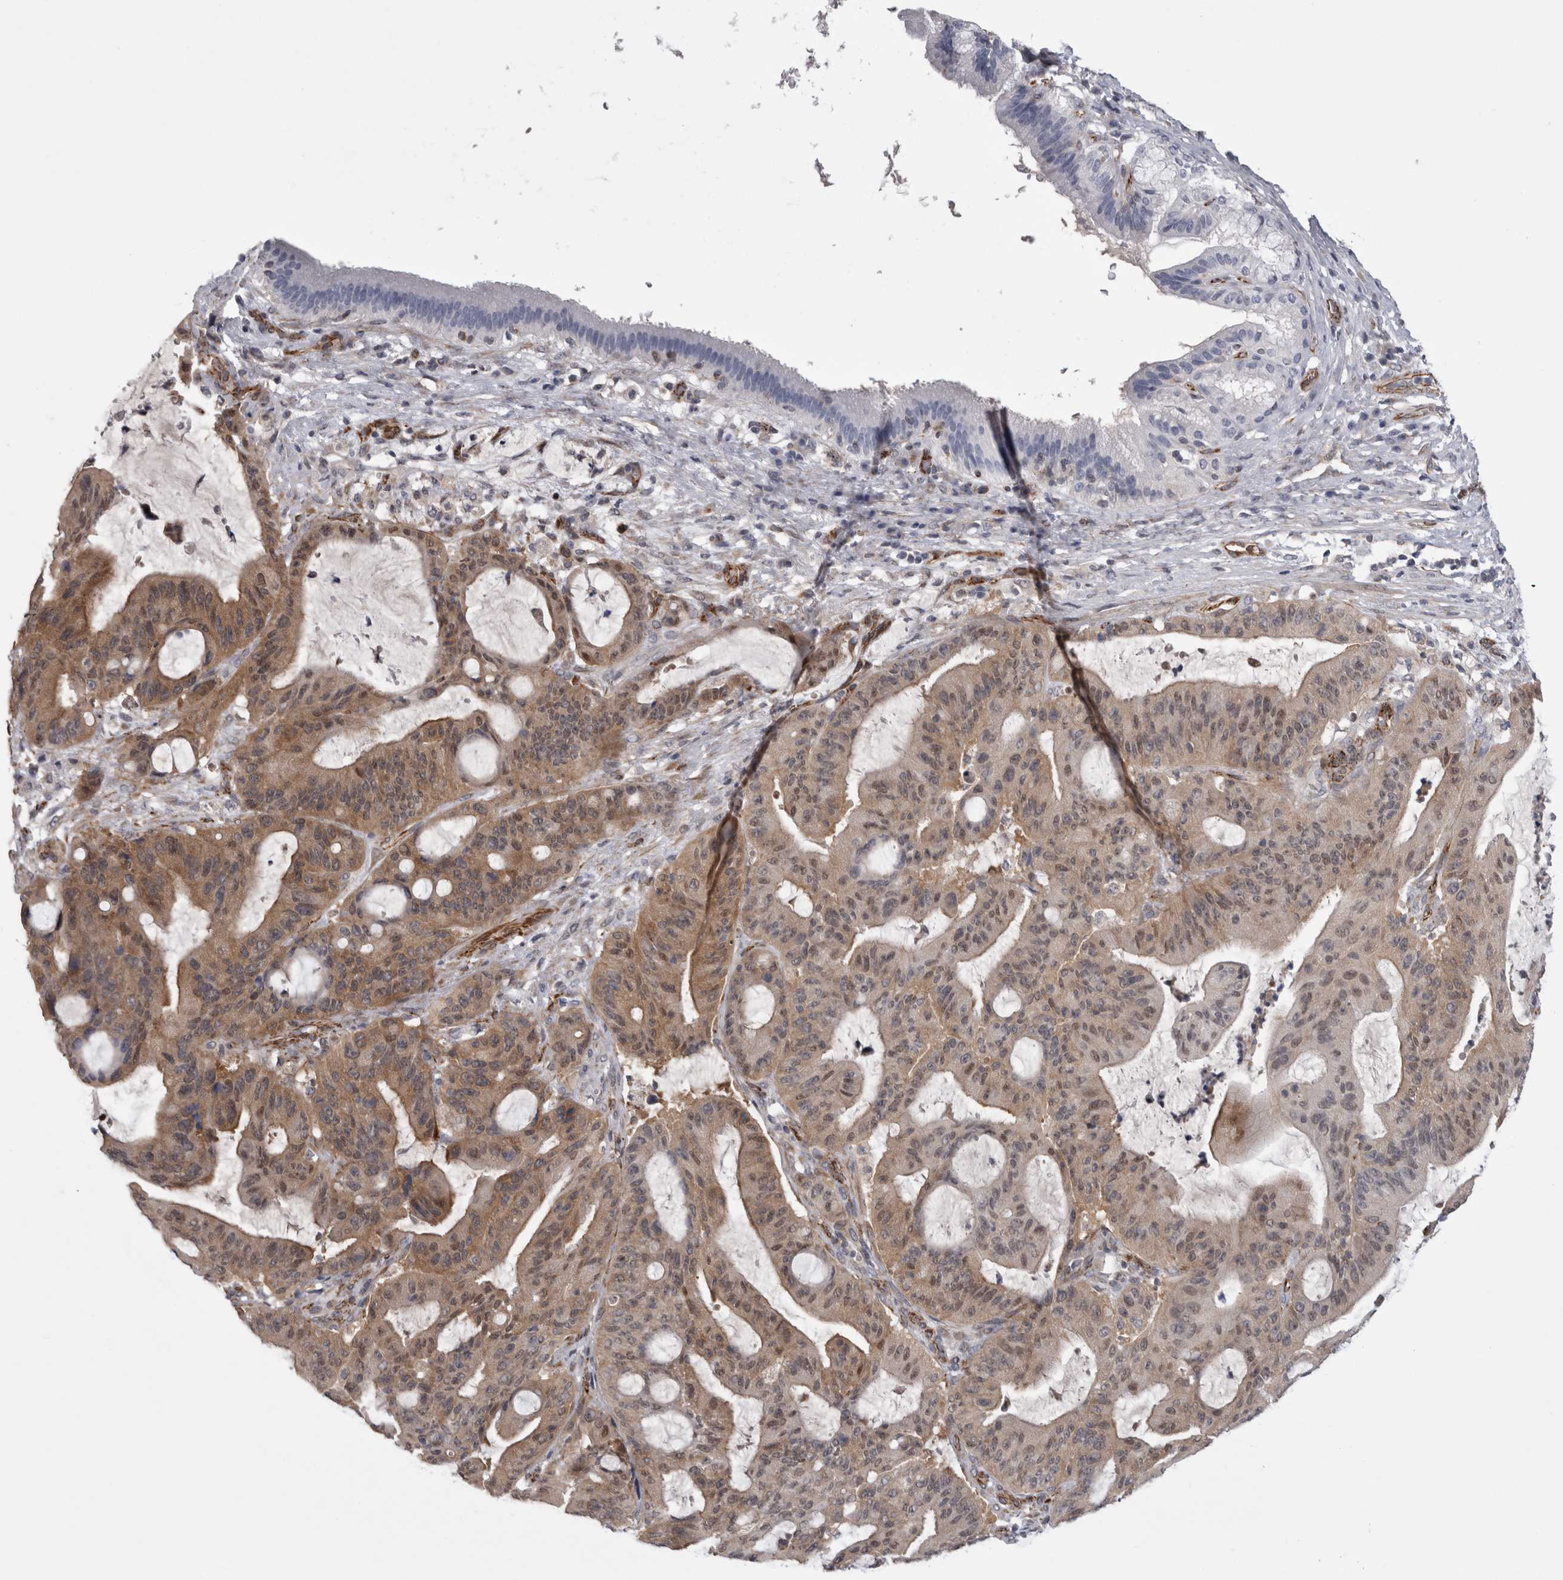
{"staining": {"intensity": "moderate", "quantity": ">75%", "location": "cytoplasmic/membranous"}, "tissue": "liver cancer", "cell_type": "Tumor cells", "image_type": "cancer", "snomed": [{"axis": "morphology", "description": "Normal tissue, NOS"}, {"axis": "morphology", "description": "Cholangiocarcinoma"}, {"axis": "topography", "description": "Liver"}, {"axis": "topography", "description": "Peripheral nerve tissue"}], "caption": "This is an image of immunohistochemistry staining of cholangiocarcinoma (liver), which shows moderate positivity in the cytoplasmic/membranous of tumor cells.", "gene": "ACOT7", "patient": {"sex": "female", "age": 73}}